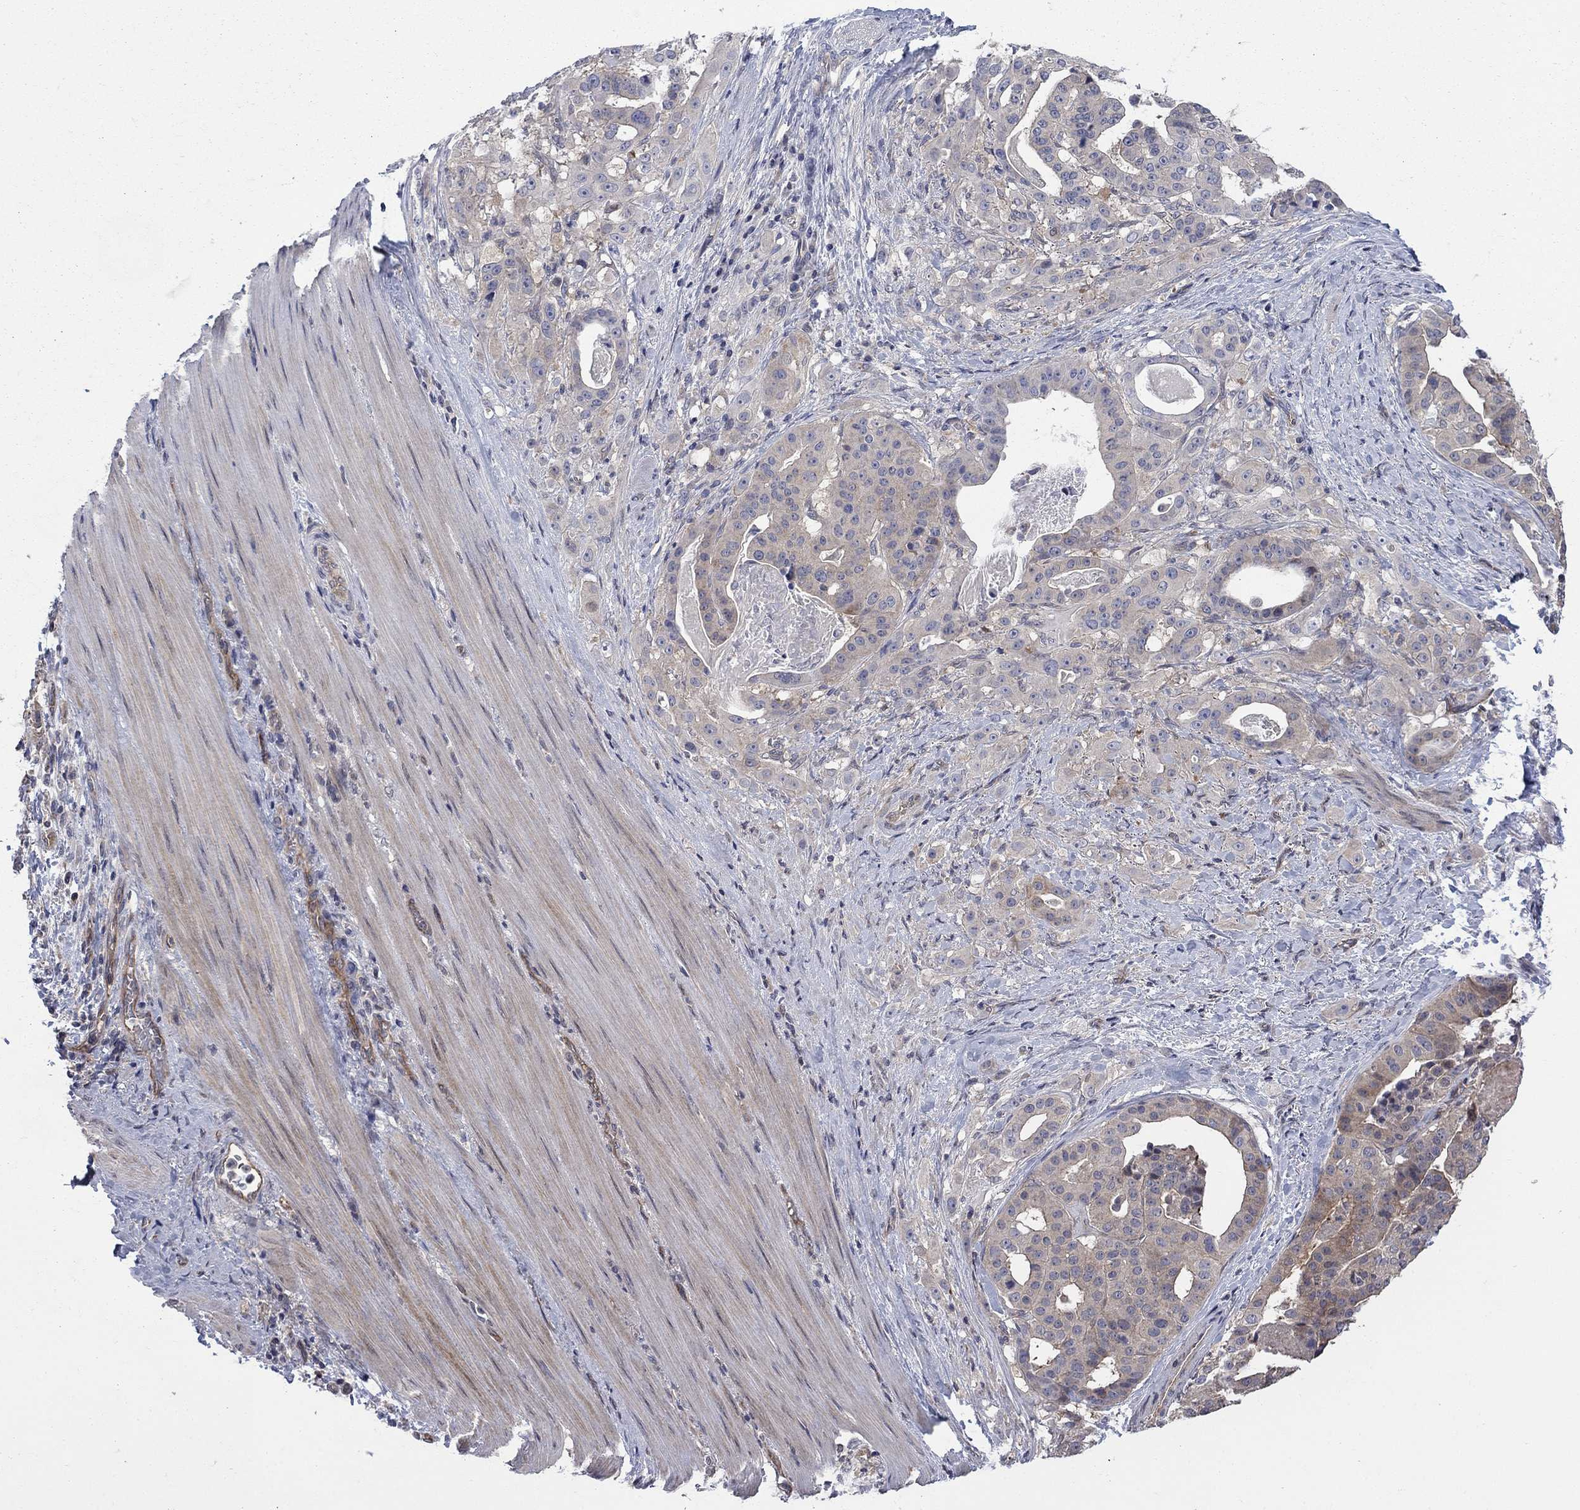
{"staining": {"intensity": "negative", "quantity": "none", "location": "none"}, "tissue": "stomach cancer", "cell_type": "Tumor cells", "image_type": "cancer", "snomed": [{"axis": "morphology", "description": "Adenocarcinoma, NOS"}, {"axis": "topography", "description": "Stomach"}], "caption": "Stomach cancer (adenocarcinoma) stained for a protein using immunohistochemistry (IHC) exhibits no staining tumor cells.", "gene": "PDZD2", "patient": {"sex": "male", "age": 48}}